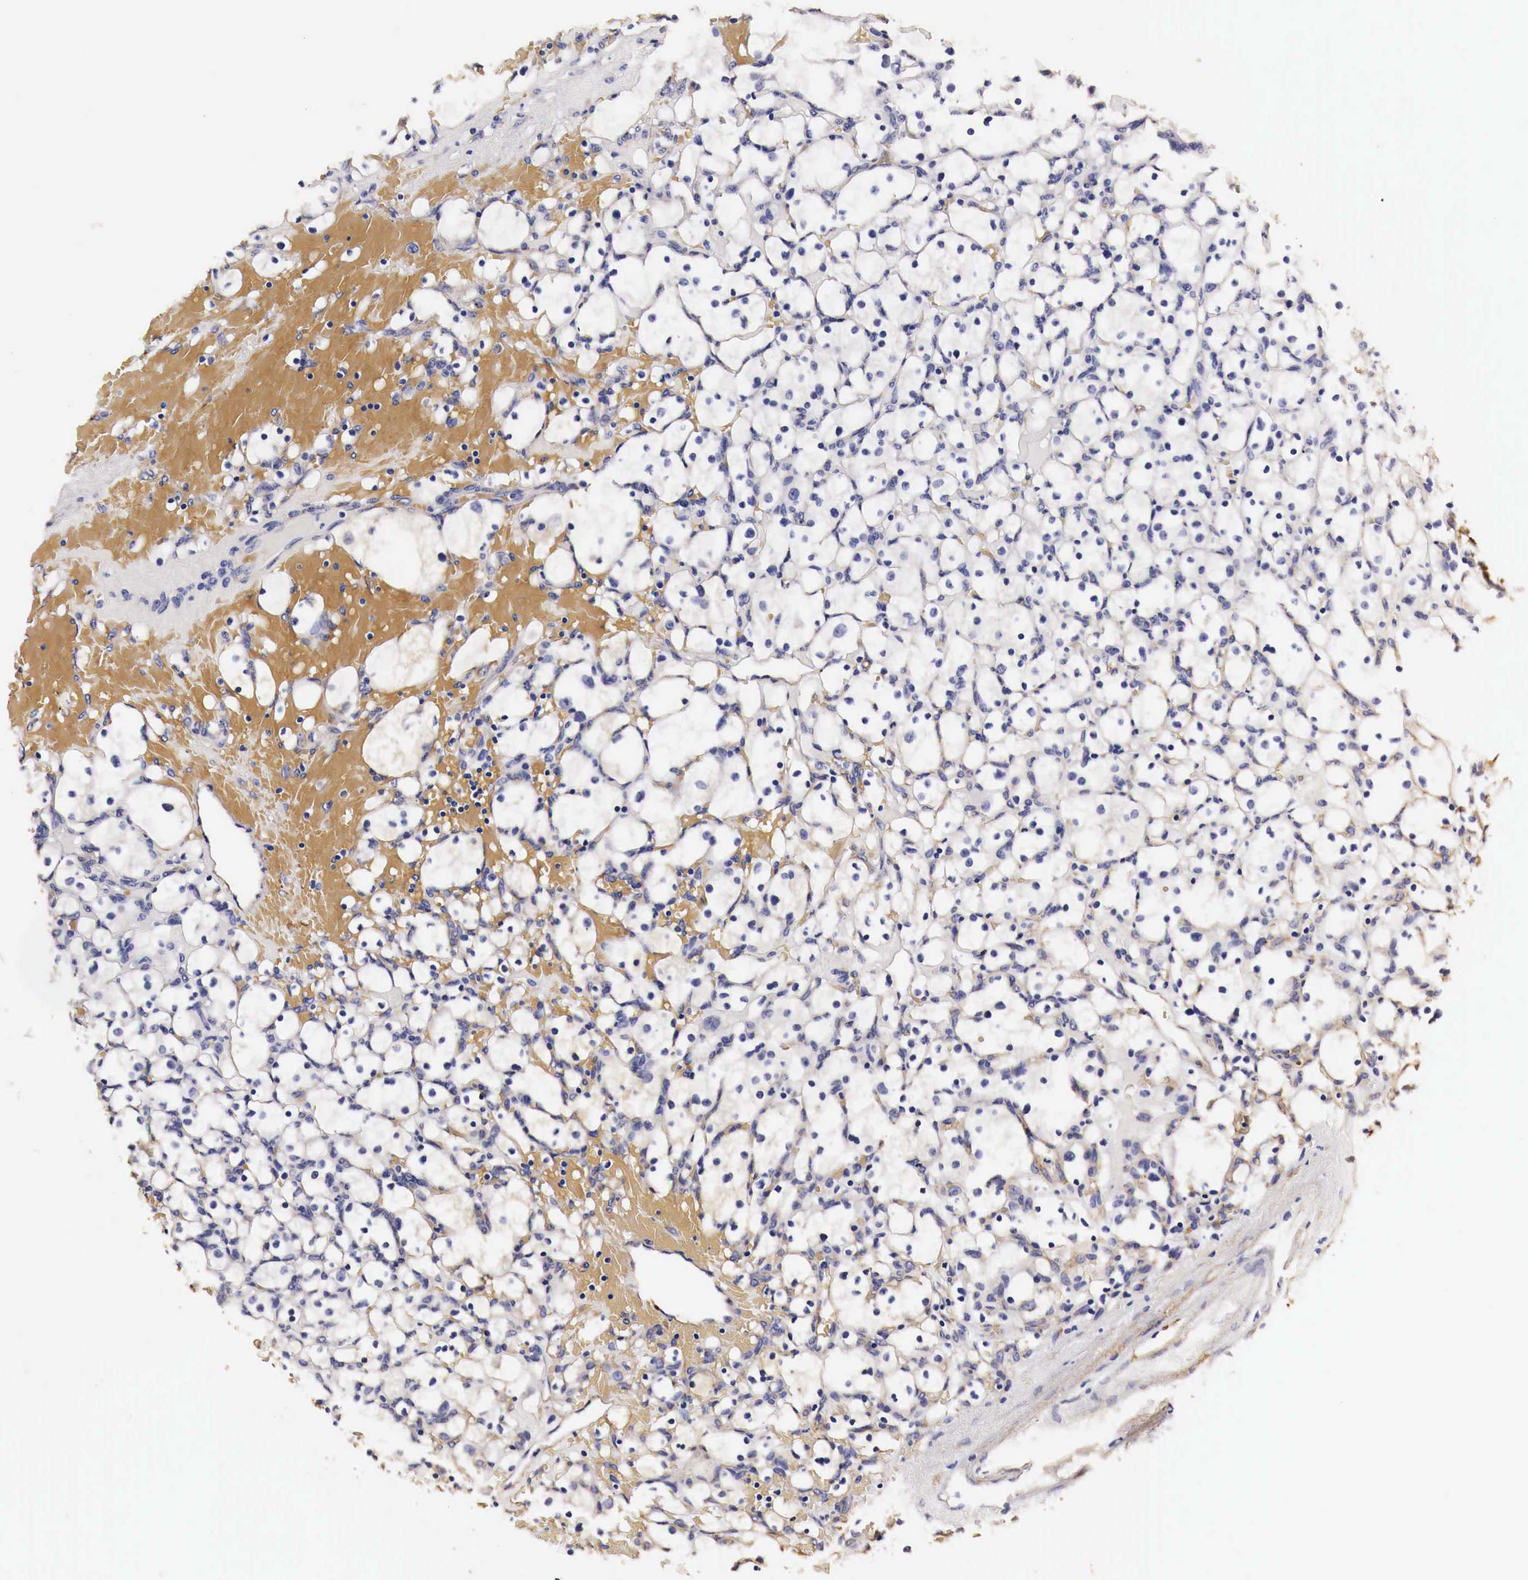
{"staining": {"intensity": "negative", "quantity": "none", "location": "none"}, "tissue": "renal cancer", "cell_type": "Tumor cells", "image_type": "cancer", "snomed": [{"axis": "morphology", "description": "Adenocarcinoma, NOS"}, {"axis": "topography", "description": "Kidney"}], "caption": "Renal cancer was stained to show a protein in brown. There is no significant positivity in tumor cells. Brightfield microscopy of immunohistochemistry stained with DAB (3,3'-diaminobenzidine) (brown) and hematoxylin (blue), captured at high magnification.", "gene": "LAMB2", "patient": {"sex": "female", "age": 83}}